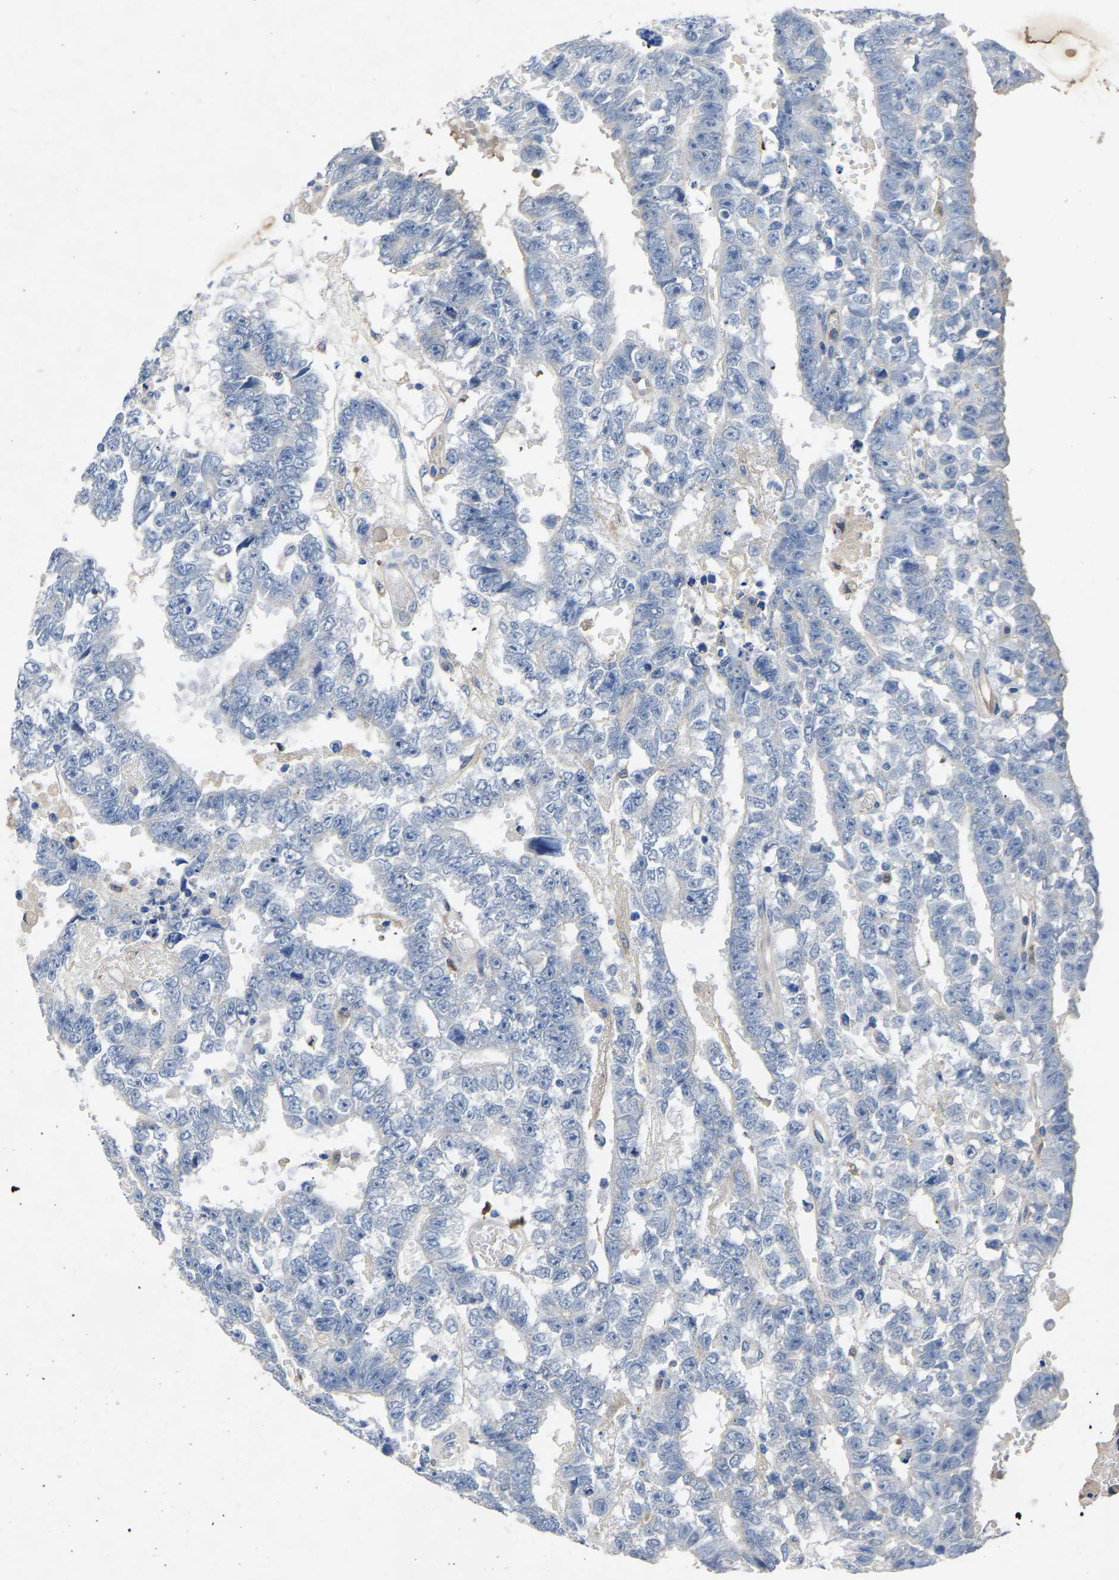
{"staining": {"intensity": "negative", "quantity": "none", "location": "none"}, "tissue": "testis cancer", "cell_type": "Tumor cells", "image_type": "cancer", "snomed": [{"axis": "morphology", "description": "Carcinoma, Embryonal, NOS"}, {"axis": "topography", "description": "Testis"}], "caption": "Immunohistochemistry of testis cancer shows no positivity in tumor cells. (DAB (3,3'-diaminobenzidine) immunohistochemistry (IHC) visualized using brightfield microscopy, high magnification).", "gene": "ATG2B", "patient": {"sex": "male", "age": 25}}